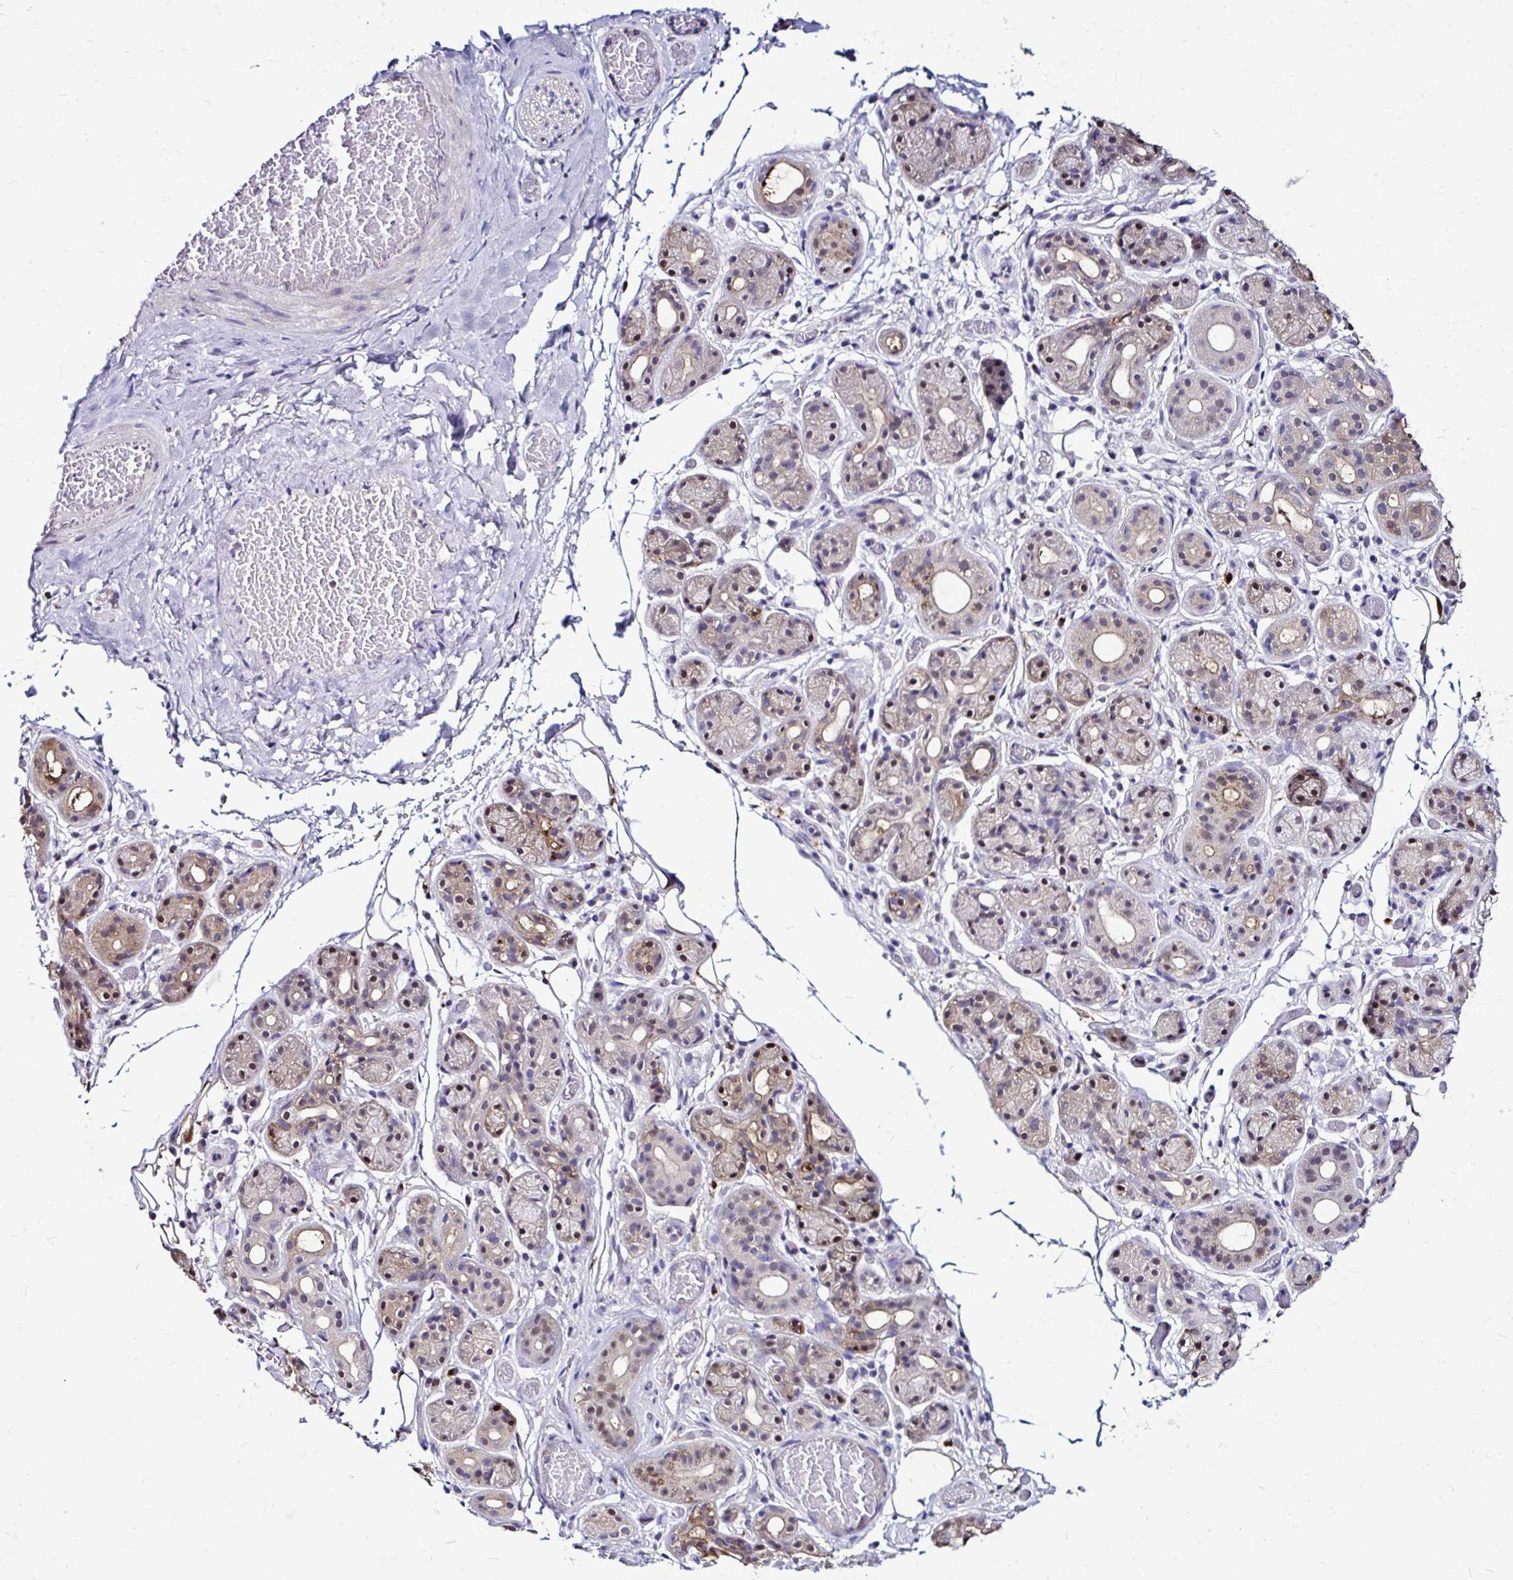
{"staining": {"intensity": "moderate", "quantity": "25%-75%", "location": "cytoplasmic/membranous,nuclear"}, "tissue": "salivary gland", "cell_type": "Glandular cells", "image_type": "normal", "snomed": [{"axis": "morphology", "description": "Normal tissue, NOS"}, {"axis": "topography", "description": "Salivary gland"}, {"axis": "topography", "description": "Peripheral nerve tissue"}], "caption": "Immunohistochemical staining of benign salivary gland demonstrates 25%-75% levels of moderate cytoplasmic/membranous,nuclear protein positivity in approximately 25%-75% of glandular cells. The staining was performed using DAB to visualize the protein expression in brown, while the nuclei were stained in blue with hematoxylin (Magnification: 20x).", "gene": "IDH1", "patient": {"sex": "male", "age": 71}}